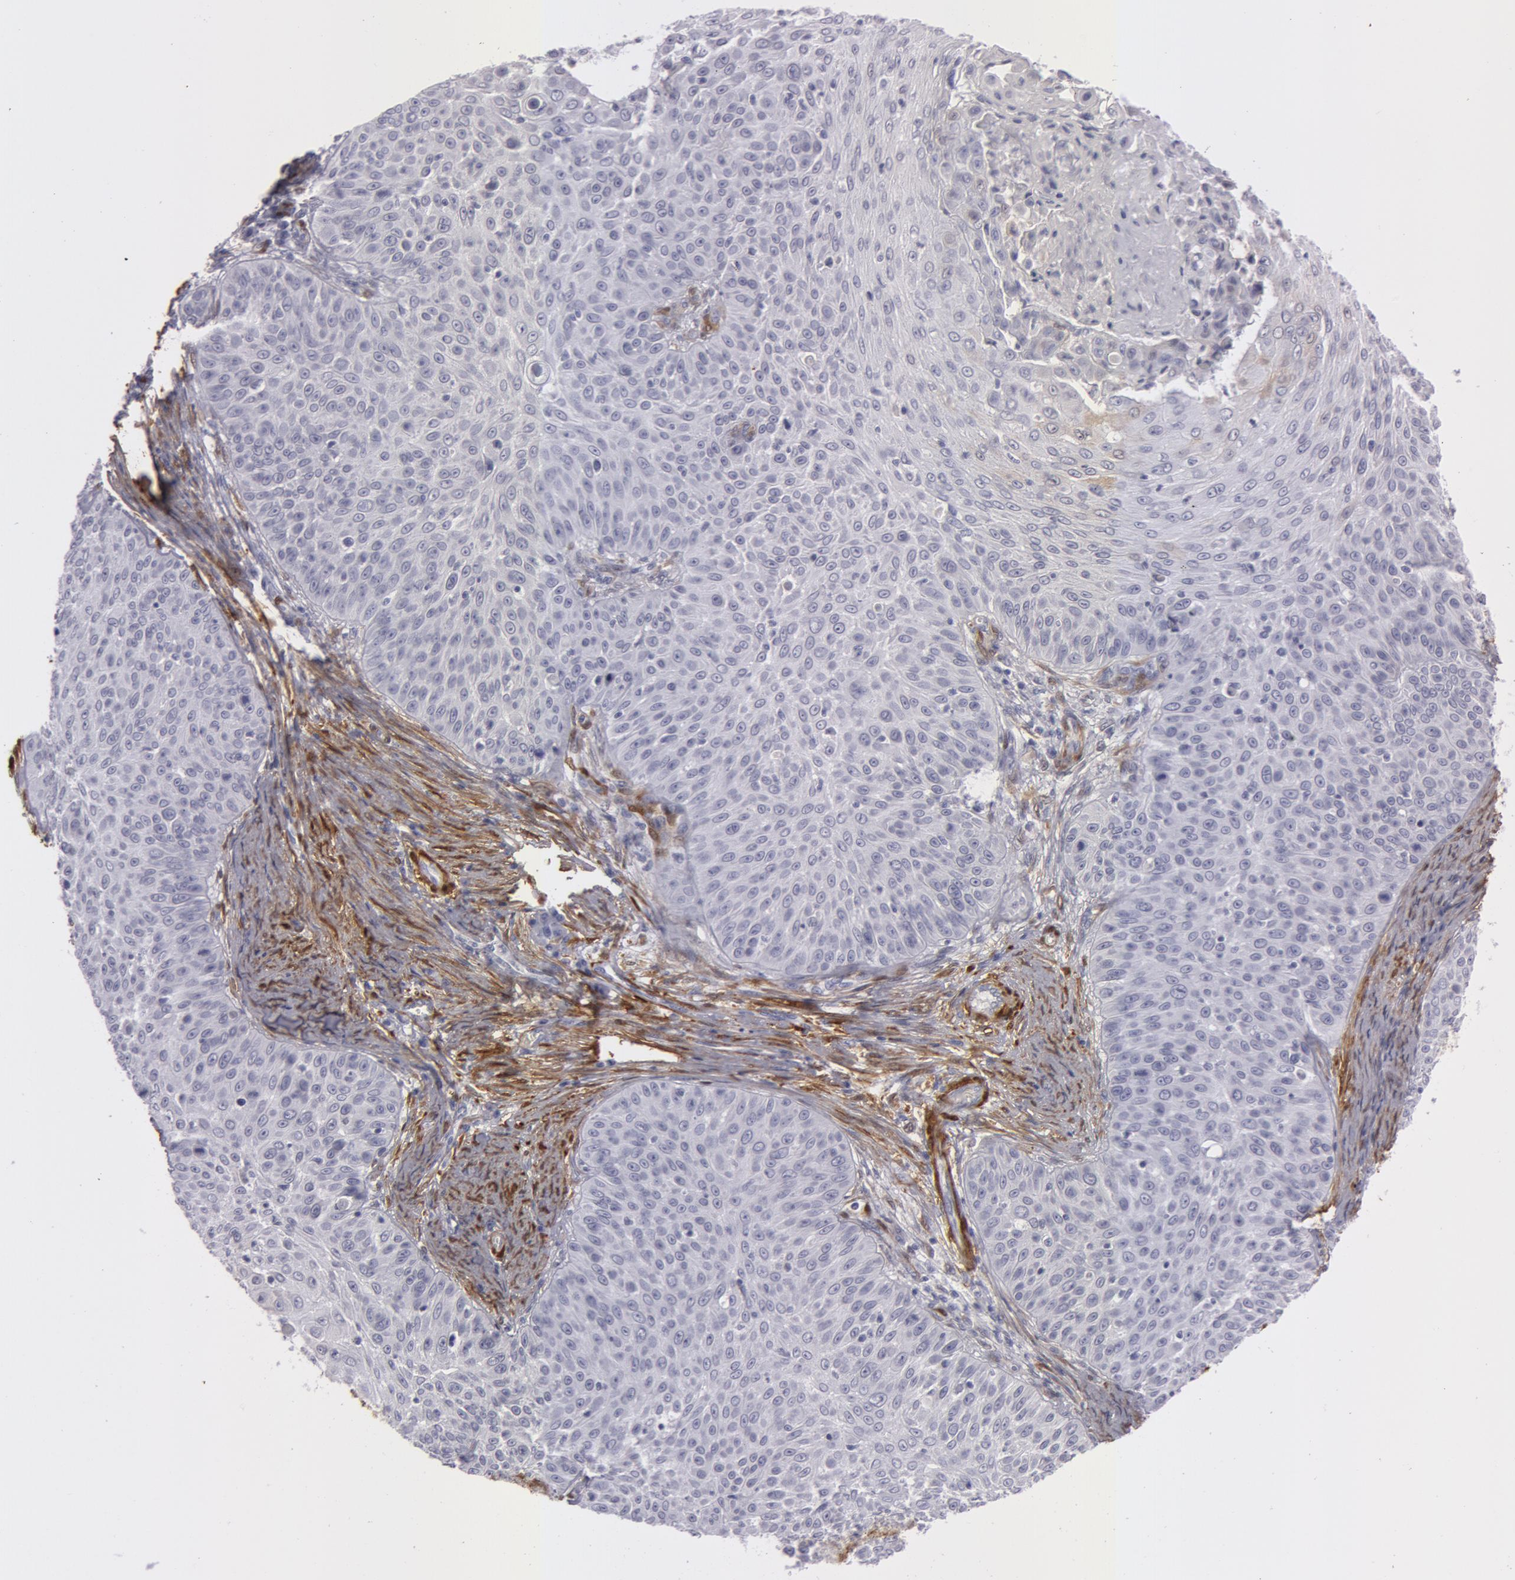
{"staining": {"intensity": "negative", "quantity": "none", "location": "none"}, "tissue": "skin cancer", "cell_type": "Tumor cells", "image_type": "cancer", "snomed": [{"axis": "morphology", "description": "Squamous cell carcinoma, NOS"}, {"axis": "topography", "description": "Skin"}], "caption": "Tumor cells show no significant protein expression in skin squamous cell carcinoma. (Immunohistochemistry (ihc), brightfield microscopy, high magnification).", "gene": "TAGLN", "patient": {"sex": "male", "age": 82}}